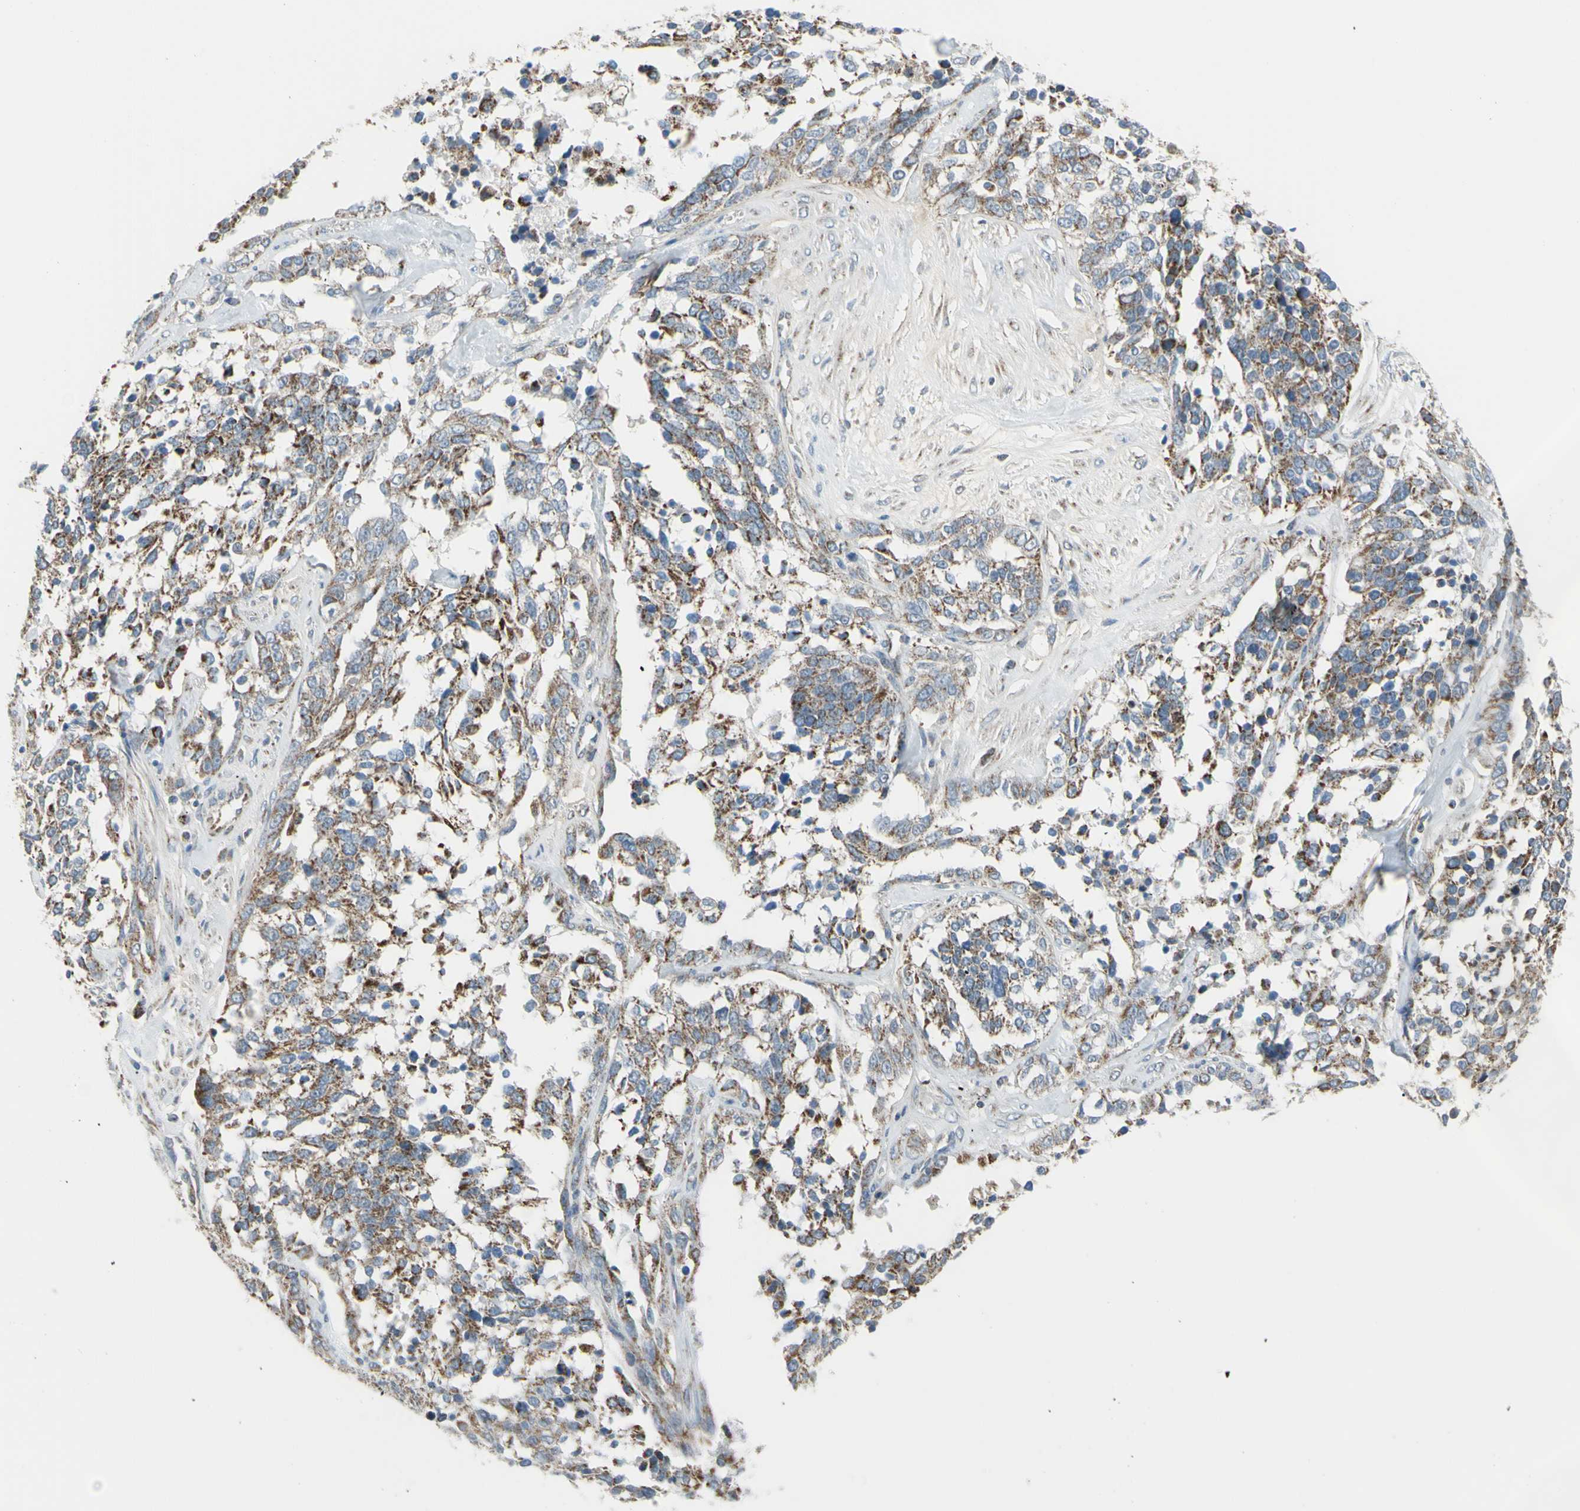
{"staining": {"intensity": "moderate", "quantity": "25%-75%", "location": "cytoplasmic/membranous"}, "tissue": "ovarian cancer", "cell_type": "Tumor cells", "image_type": "cancer", "snomed": [{"axis": "morphology", "description": "Cystadenocarcinoma, serous, NOS"}, {"axis": "topography", "description": "Ovary"}], "caption": "Human ovarian serous cystadenocarcinoma stained with a protein marker shows moderate staining in tumor cells.", "gene": "FAM171B", "patient": {"sex": "female", "age": 44}}